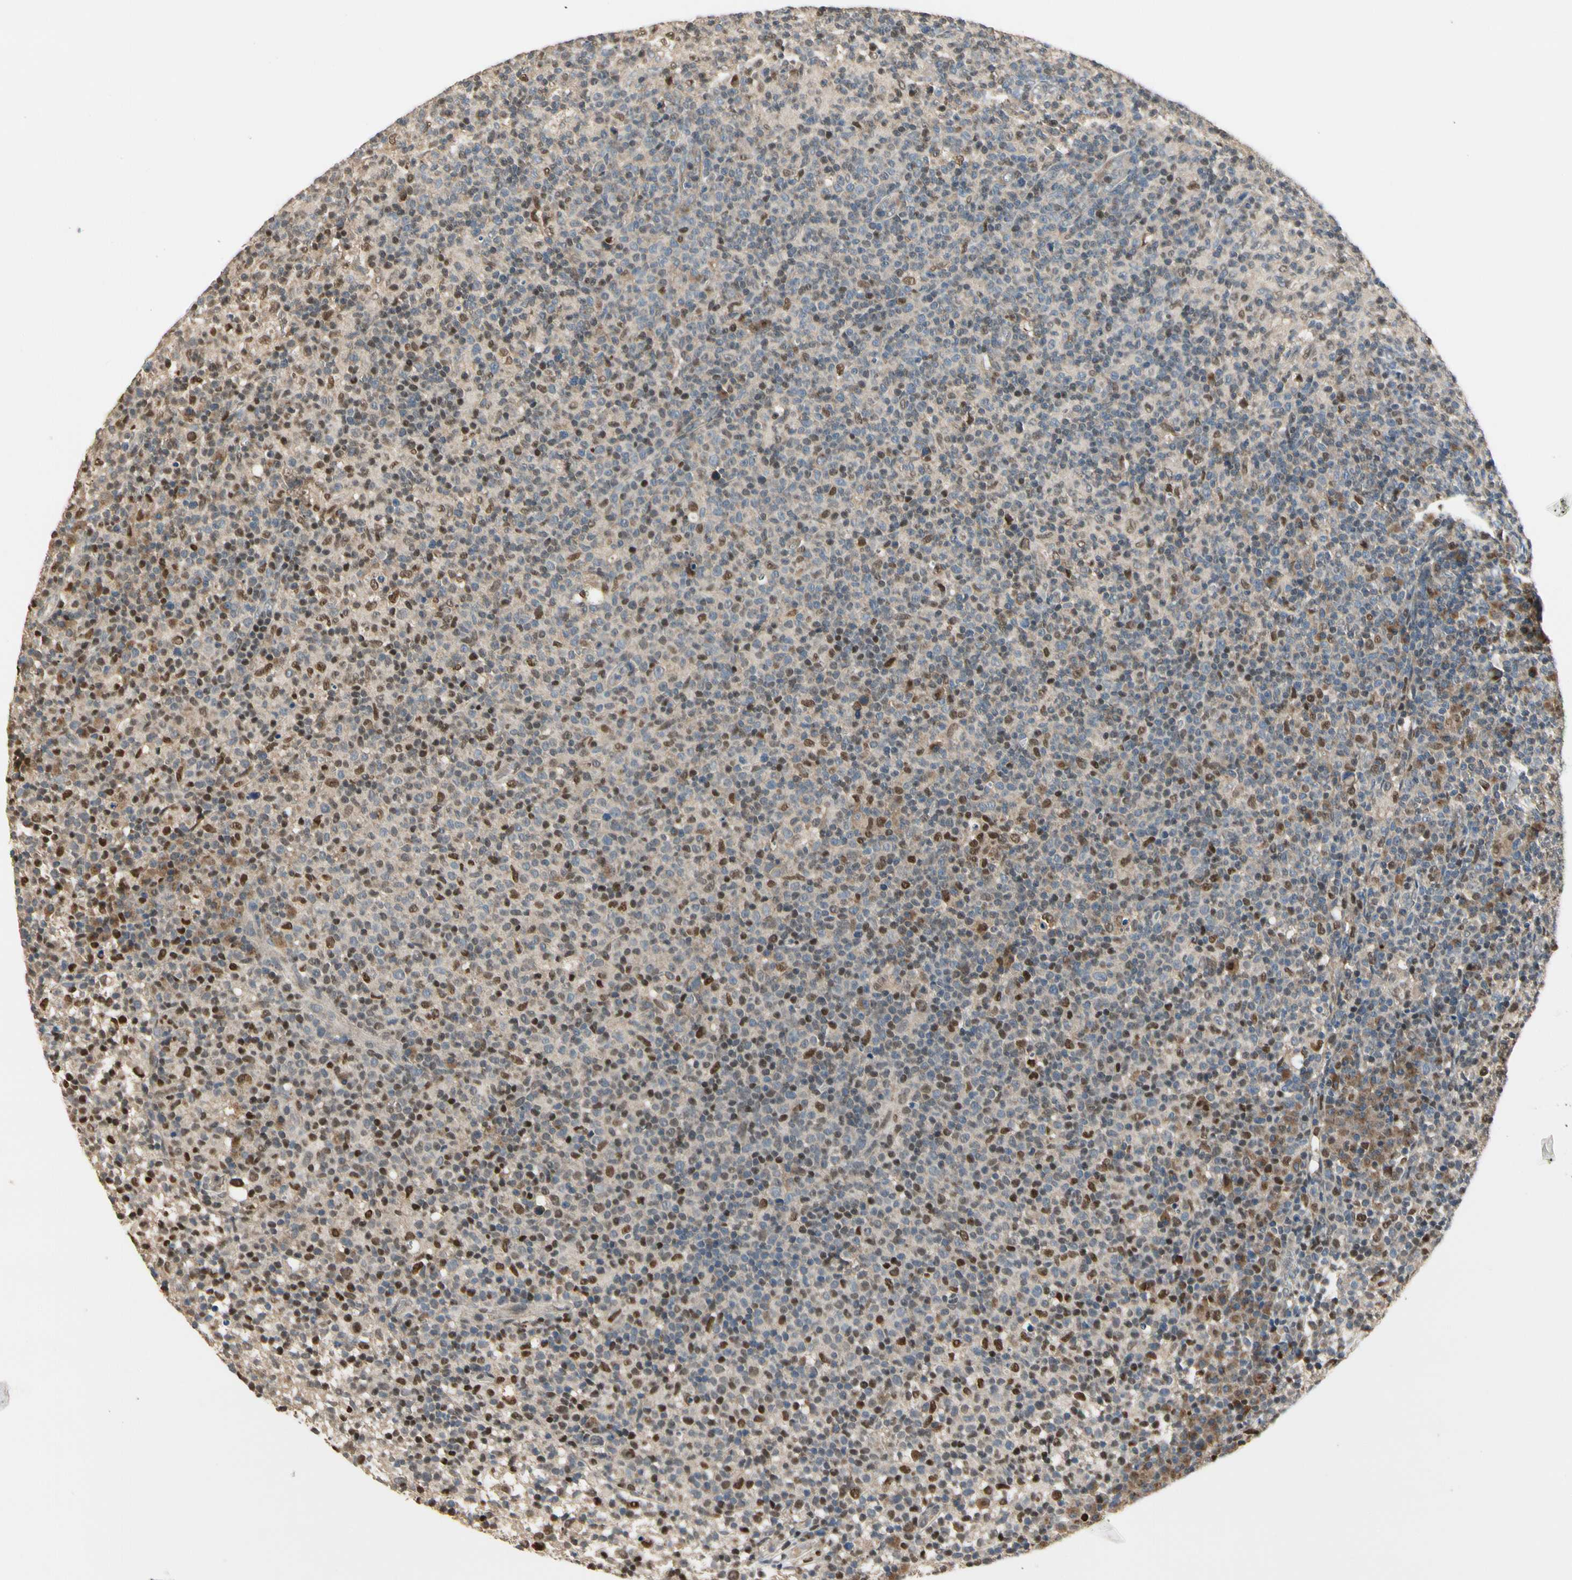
{"staining": {"intensity": "strong", "quantity": "<25%", "location": "nuclear"}, "tissue": "lymph node", "cell_type": "Germinal center cells", "image_type": "normal", "snomed": [{"axis": "morphology", "description": "Normal tissue, NOS"}, {"axis": "morphology", "description": "Inflammation, NOS"}, {"axis": "topography", "description": "Lymph node"}], "caption": "Immunohistochemistry of unremarkable lymph node demonstrates medium levels of strong nuclear positivity in about <25% of germinal center cells. (DAB (3,3'-diaminobenzidine) = brown stain, brightfield microscopy at high magnification).", "gene": "CGREF1", "patient": {"sex": "male", "age": 55}}